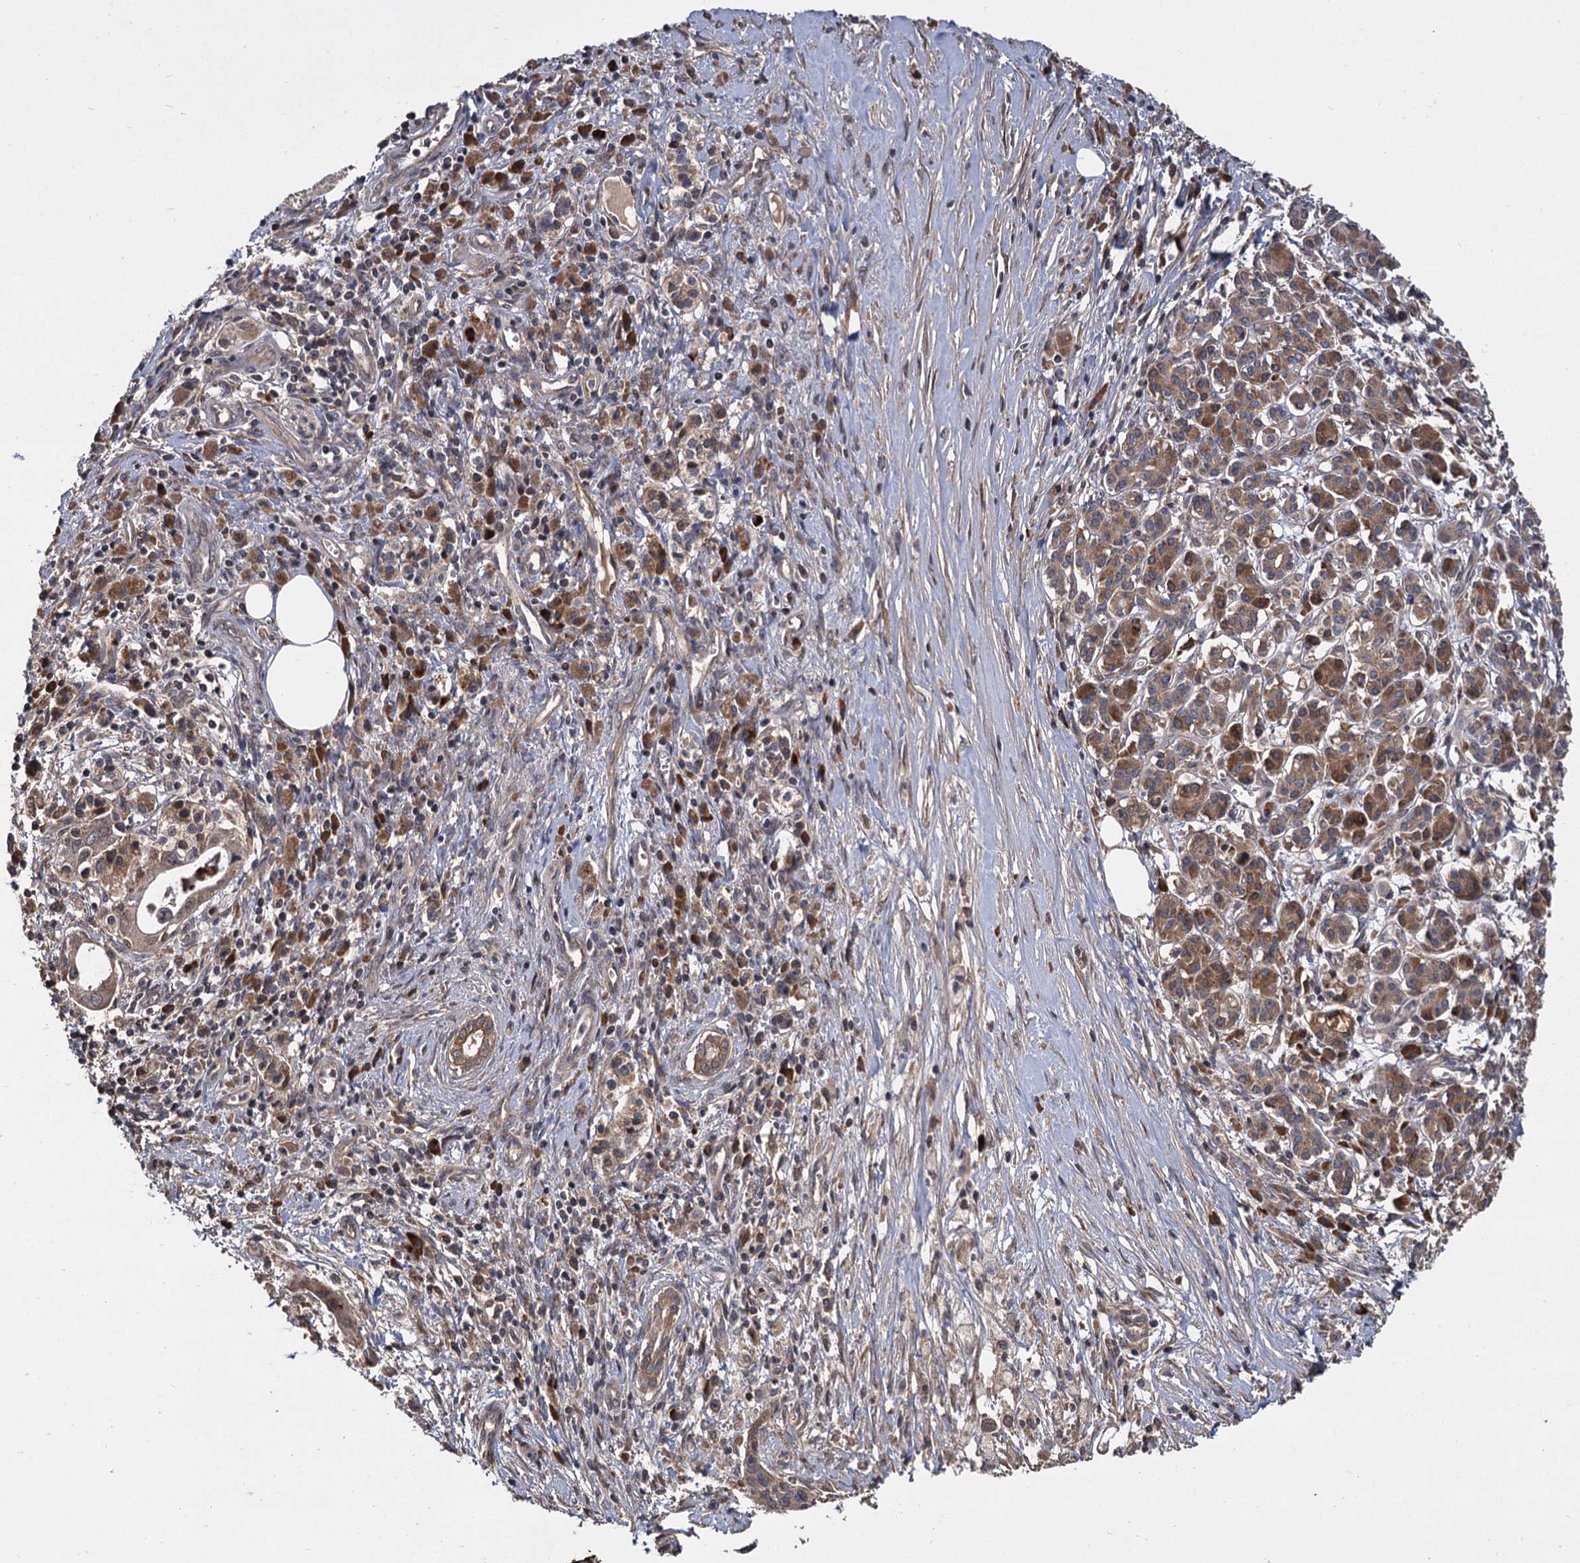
{"staining": {"intensity": "weak", "quantity": ">75%", "location": "cytoplasmic/membranous"}, "tissue": "pancreatic cancer", "cell_type": "Tumor cells", "image_type": "cancer", "snomed": [{"axis": "morphology", "description": "Adenocarcinoma, NOS"}, {"axis": "topography", "description": "Pancreas"}], "caption": "Human pancreatic cancer (adenocarcinoma) stained with a brown dye displays weak cytoplasmic/membranous positive positivity in about >75% of tumor cells.", "gene": "INPPL1", "patient": {"sex": "female", "age": 73}}